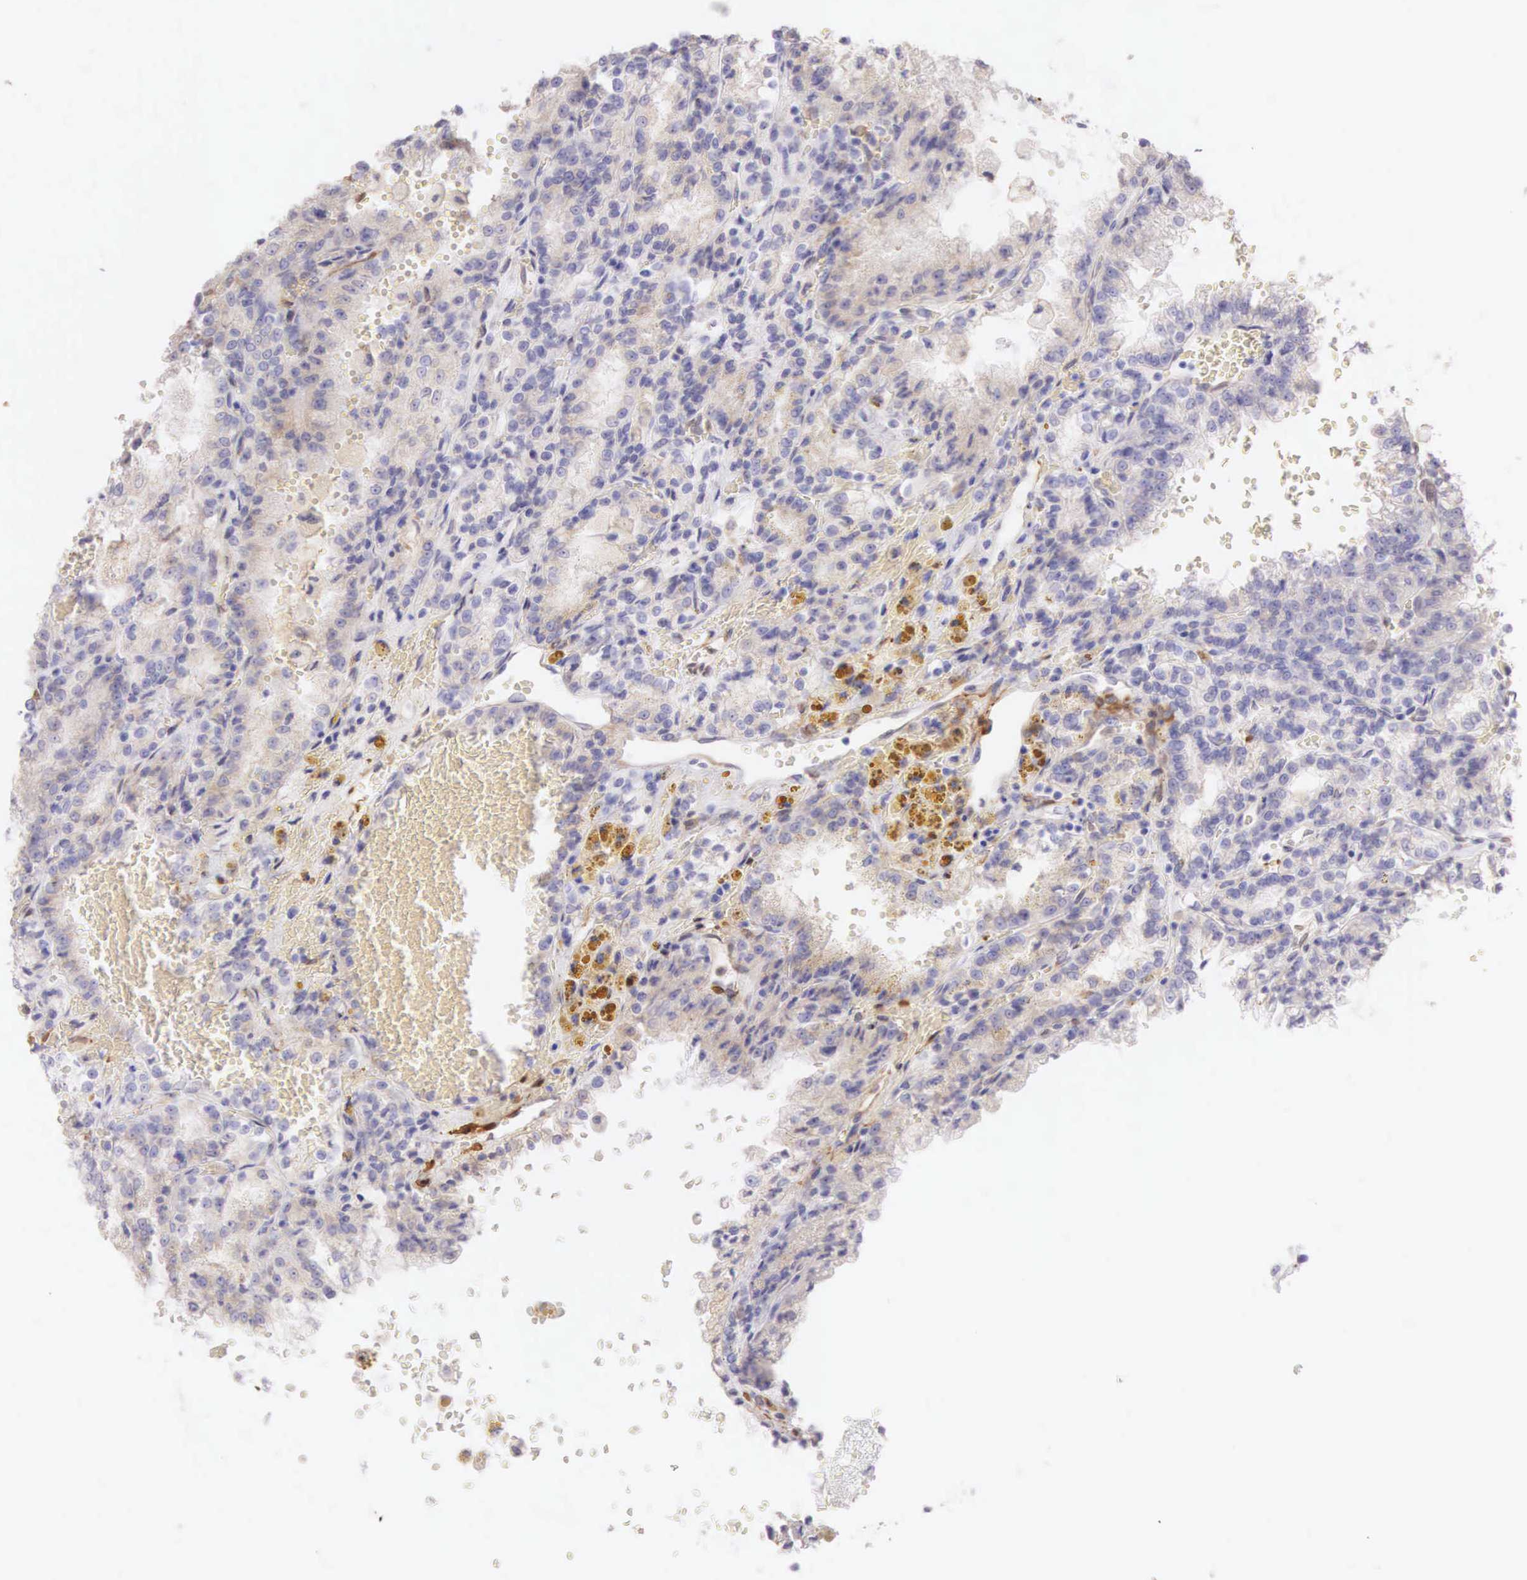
{"staining": {"intensity": "negative", "quantity": "none", "location": "none"}, "tissue": "renal cancer", "cell_type": "Tumor cells", "image_type": "cancer", "snomed": [{"axis": "morphology", "description": "Adenocarcinoma, NOS"}, {"axis": "topography", "description": "Kidney"}], "caption": "Immunohistochemical staining of renal cancer (adenocarcinoma) exhibits no significant staining in tumor cells.", "gene": "CNN1", "patient": {"sex": "female", "age": 56}}